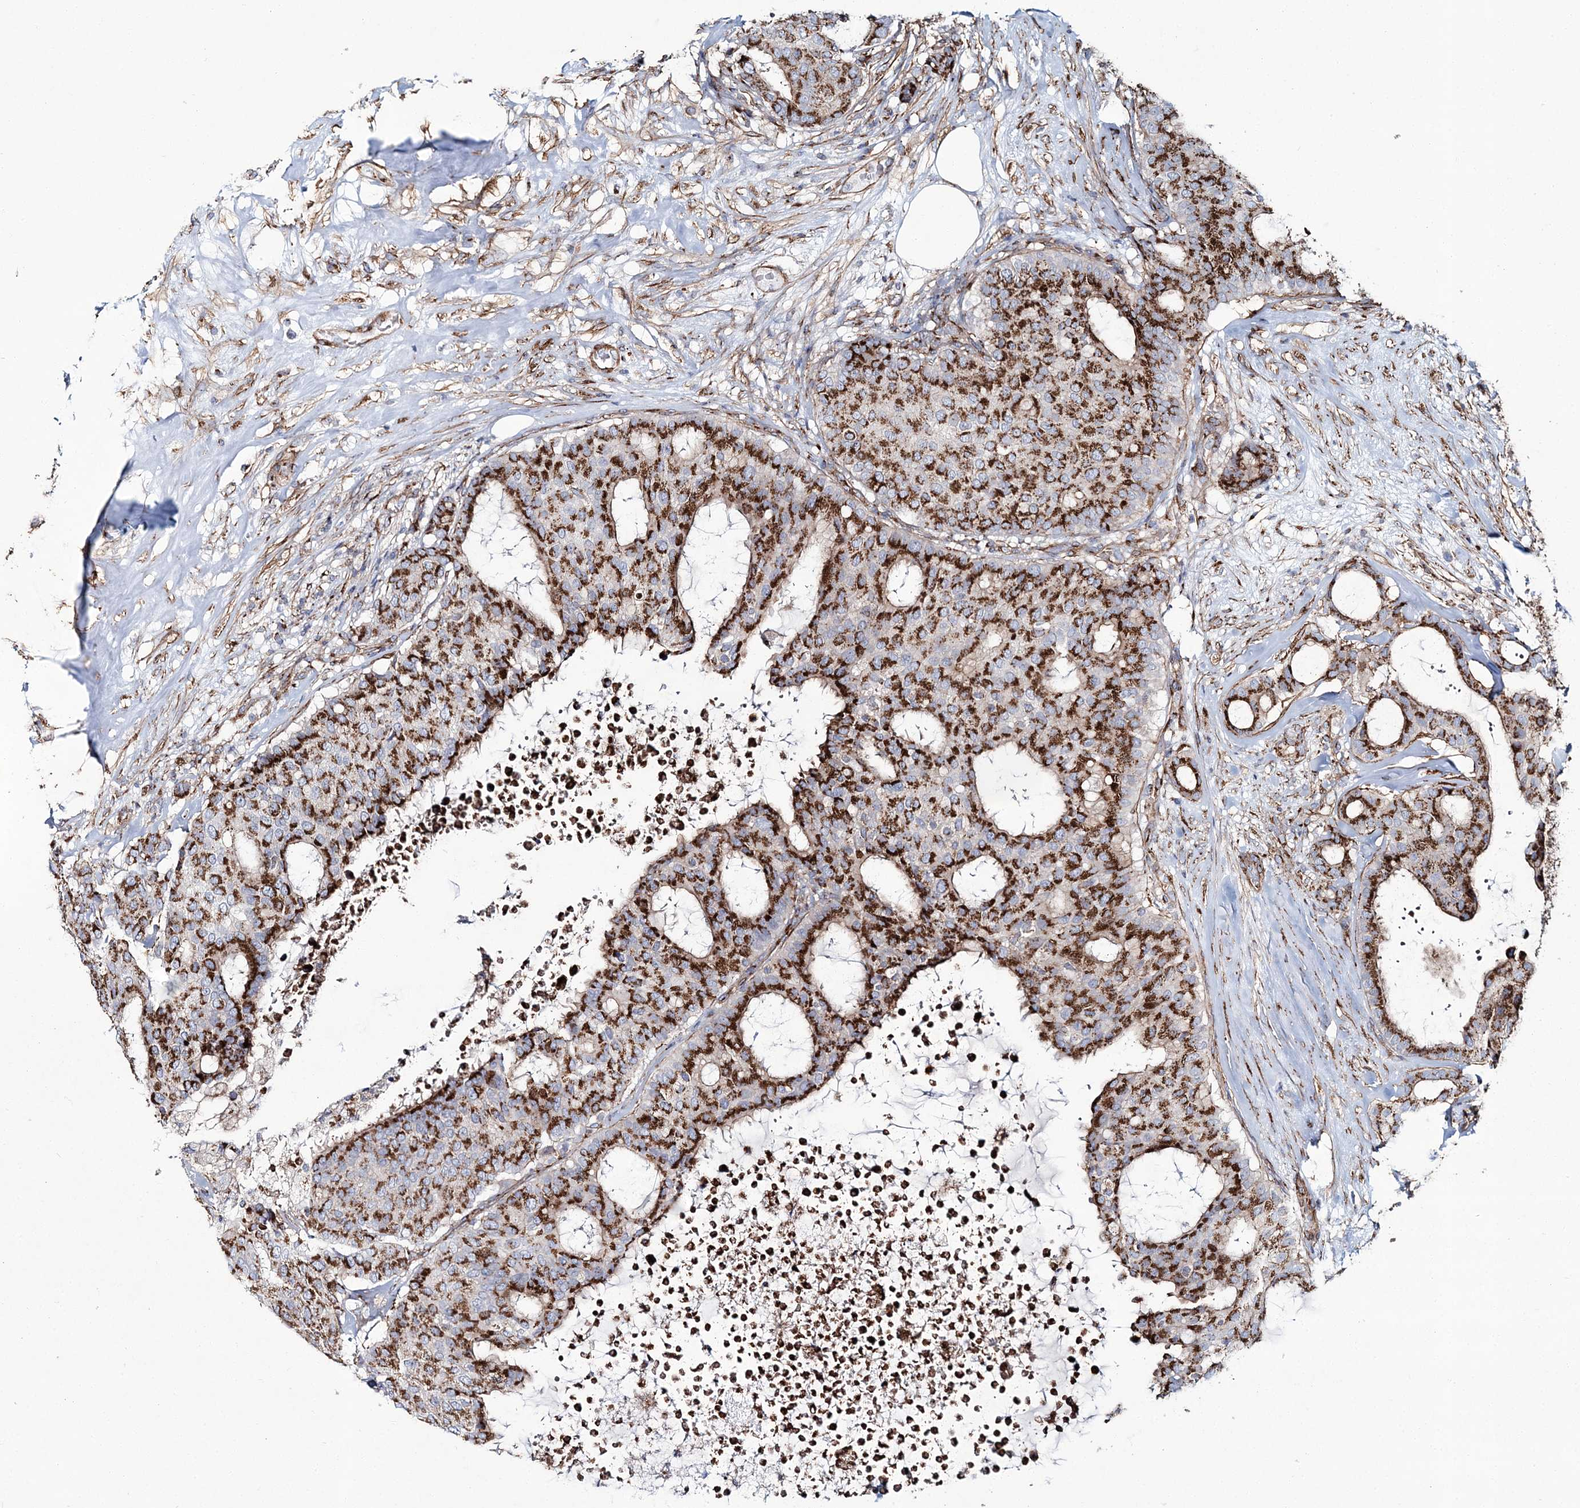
{"staining": {"intensity": "strong", "quantity": ">75%", "location": "cytoplasmic/membranous"}, "tissue": "breast cancer", "cell_type": "Tumor cells", "image_type": "cancer", "snomed": [{"axis": "morphology", "description": "Duct carcinoma"}, {"axis": "topography", "description": "Breast"}], "caption": "Protein expression analysis of breast cancer (intraductal carcinoma) exhibits strong cytoplasmic/membranous staining in approximately >75% of tumor cells.", "gene": "MAN1A2", "patient": {"sex": "female", "age": 75}}